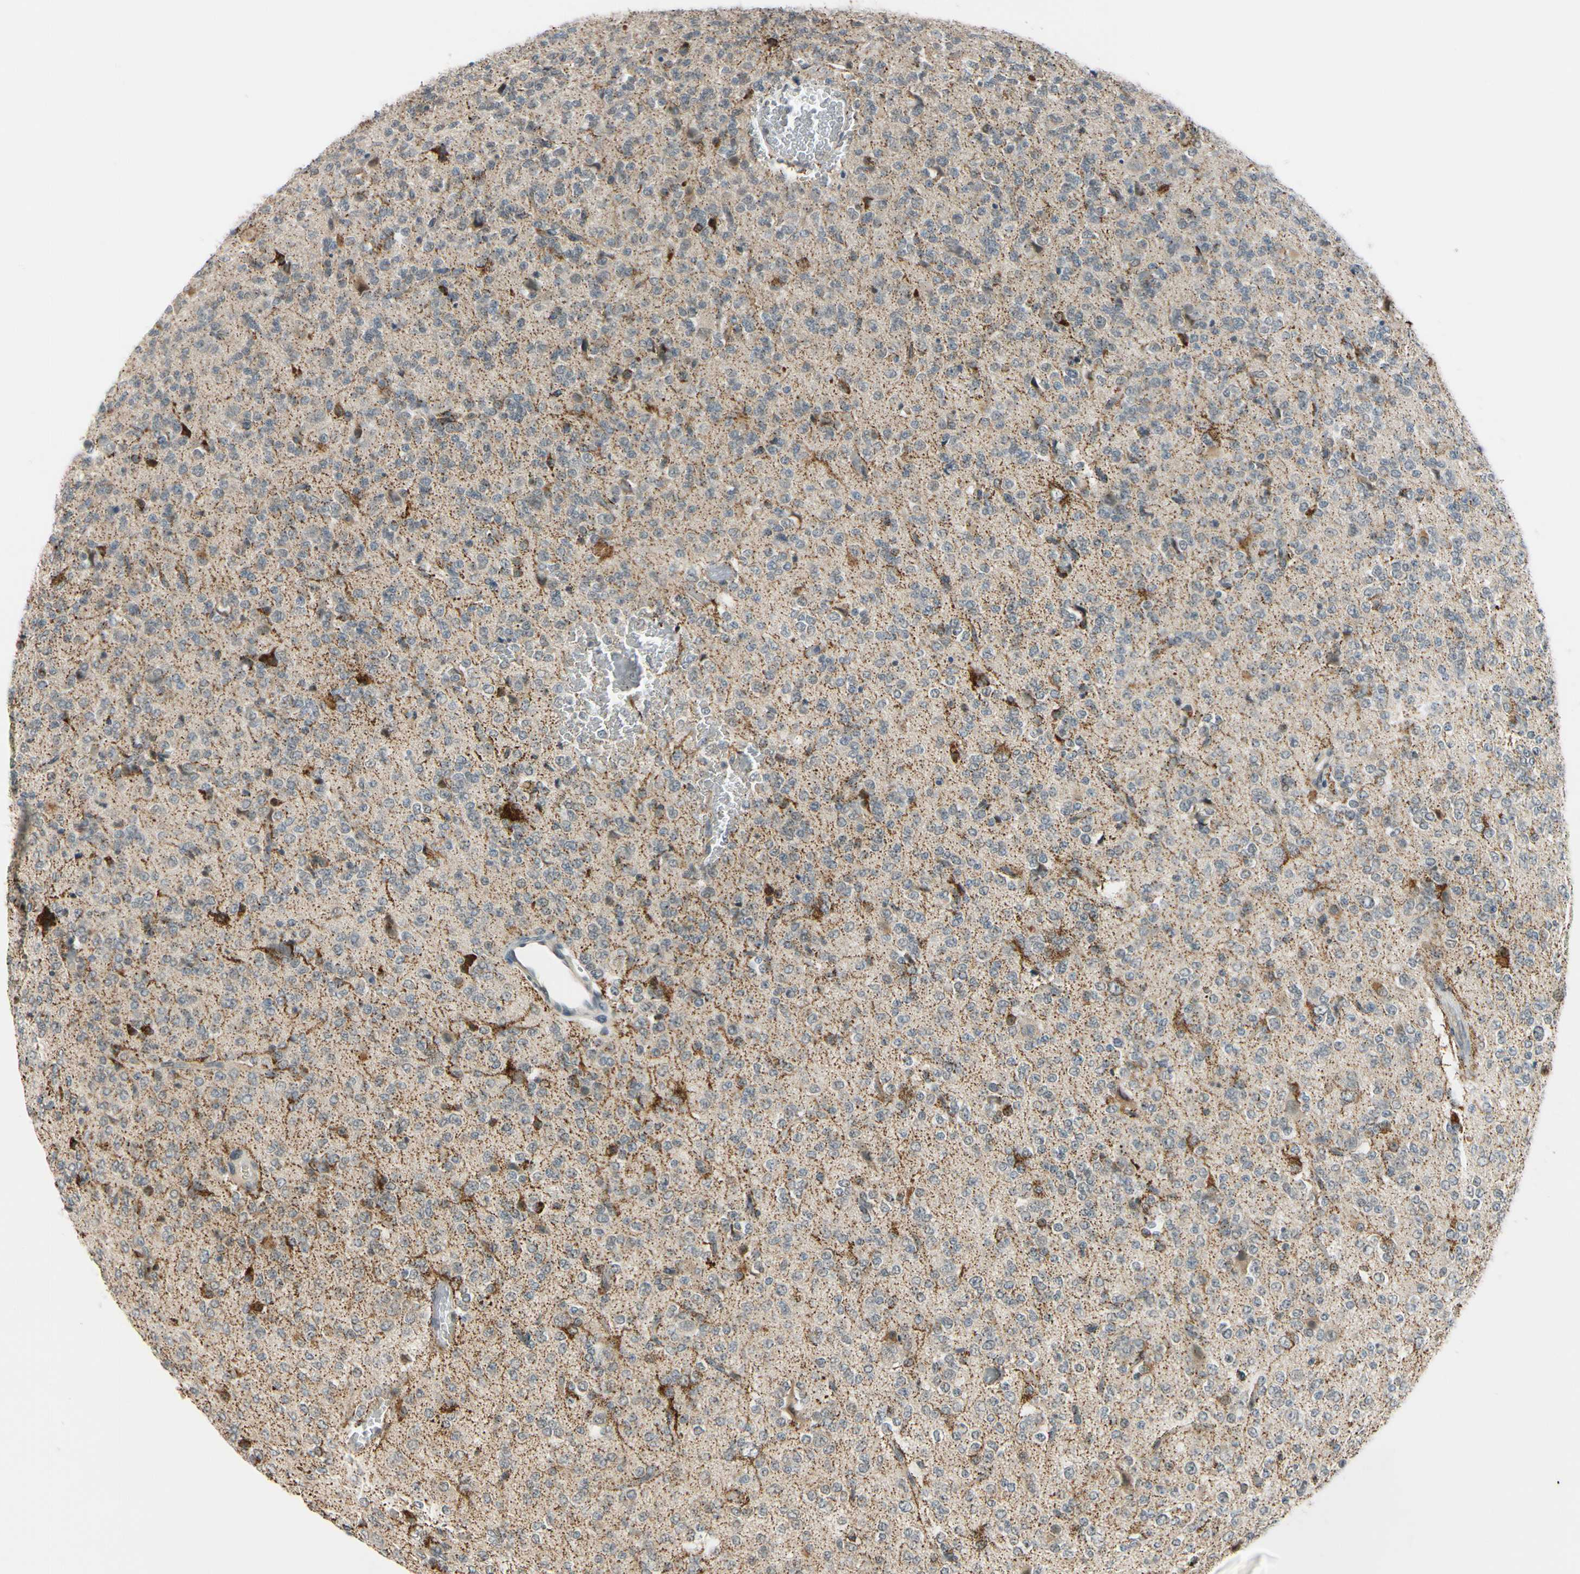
{"staining": {"intensity": "negative", "quantity": "none", "location": "none"}, "tissue": "glioma", "cell_type": "Tumor cells", "image_type": "cancer", "snomed": [{"axis": "morphology", "description": "Glioma, malignant, Low grade"}, {"axis": "topography", "description": "Brain"}], "caption": "Tumor cells are negative for brown protein staining in malignant glioma (low-grade). (Stains: DAB IHC with hematoxylin counter stain, Microscopy: brightfield microscopy at high magnification).", "gene": "TAF12", "patient": {"sex": "male", "age": 38}}